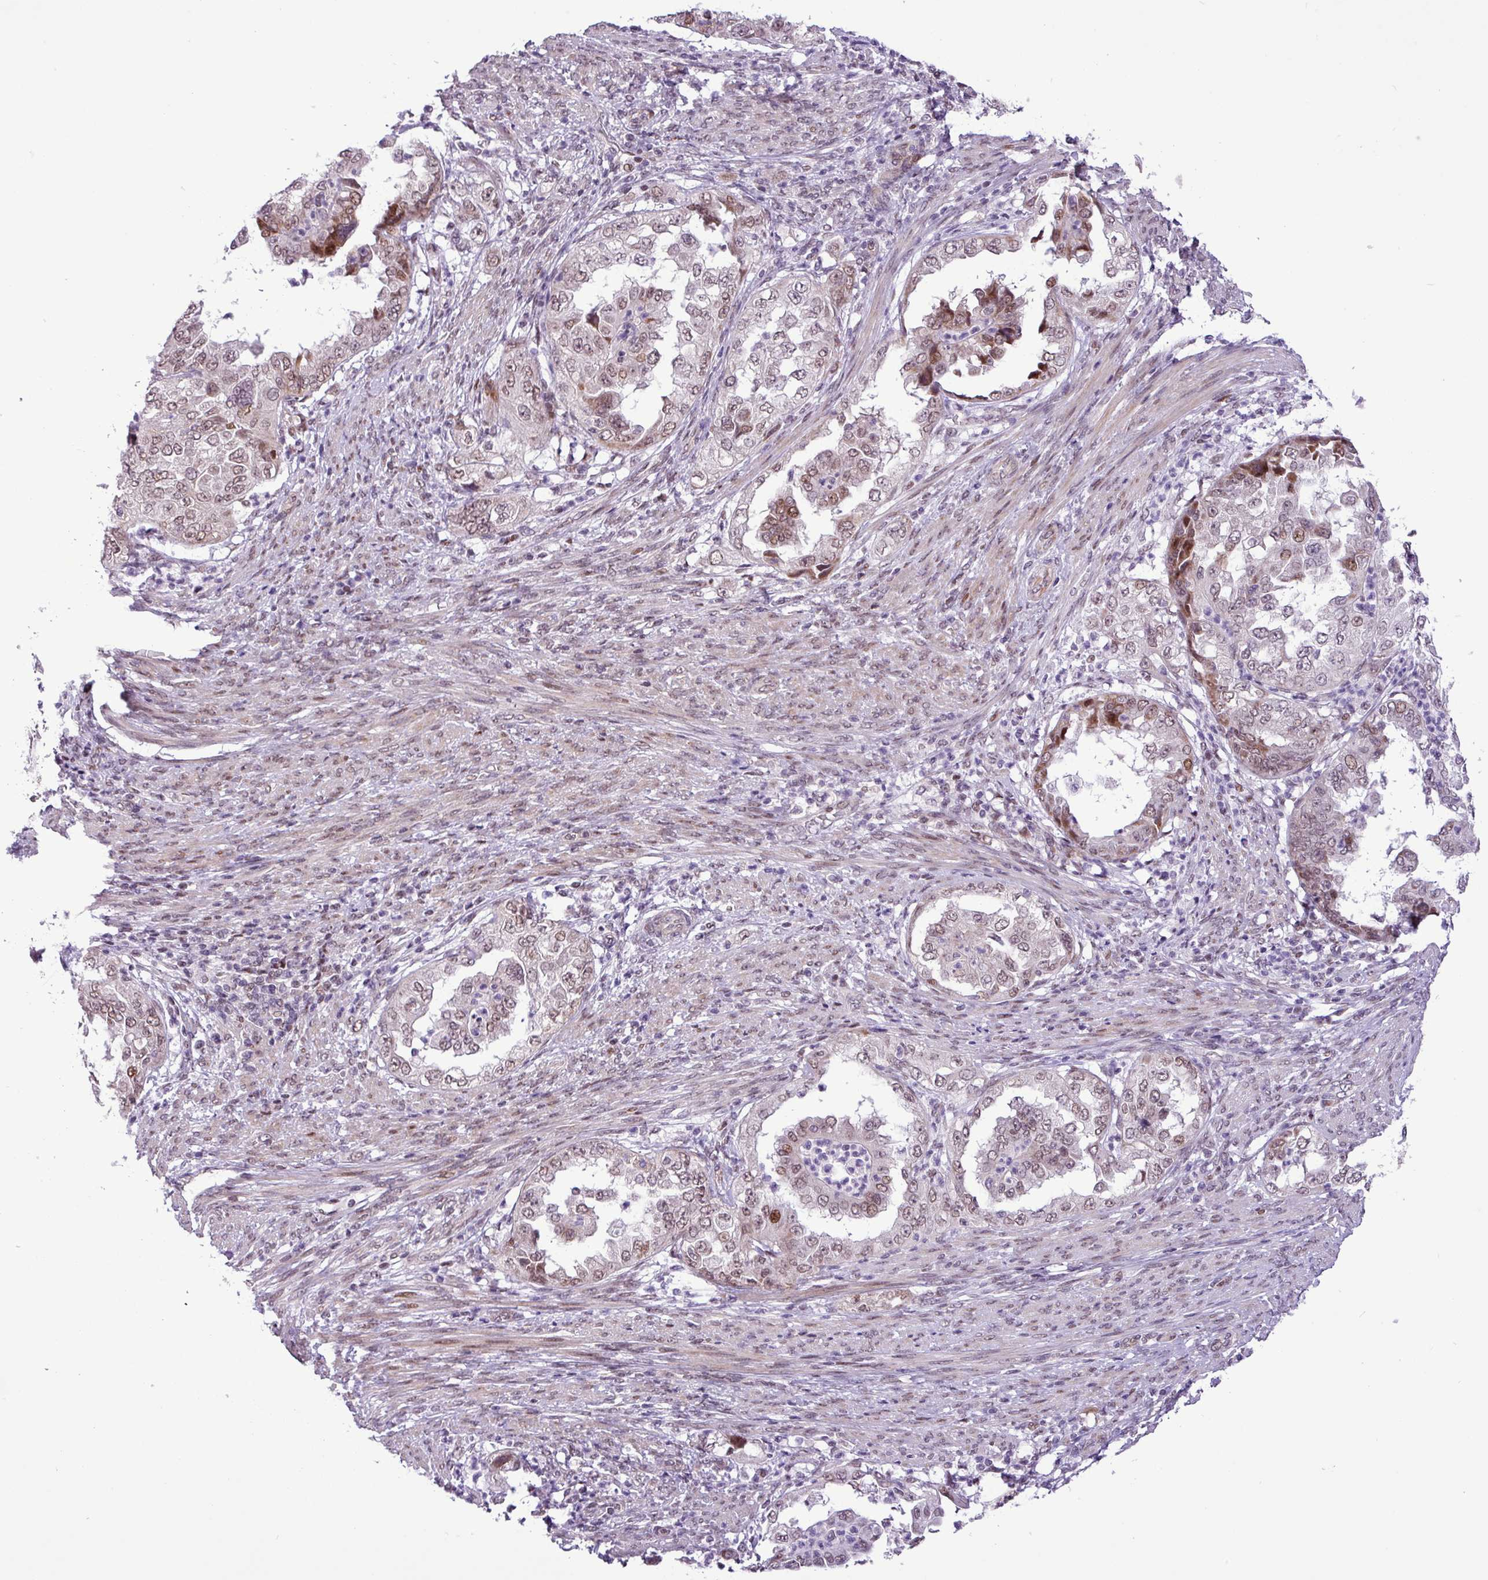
{"staining": {"intensity": "moderate", "quantity": ">75%", "location": "nuclear"}, "tissue": "endometrial cancer", "cell_type": "Tumor cells", "image_type": "cancer", "snomed": [{"axis": "morphology", "description": "Adenocarcinoma, NOS"}, {"axis": "topography", "description": "Endometrium"}], "caption": "This is an image of immunohistochemistry (IHC) staining of endometrial cancer, which shows moderate expression in the nuclear of tumor cells.", "gene": "ZNF354A", "patient": {"sex": "female", "age": 85}}